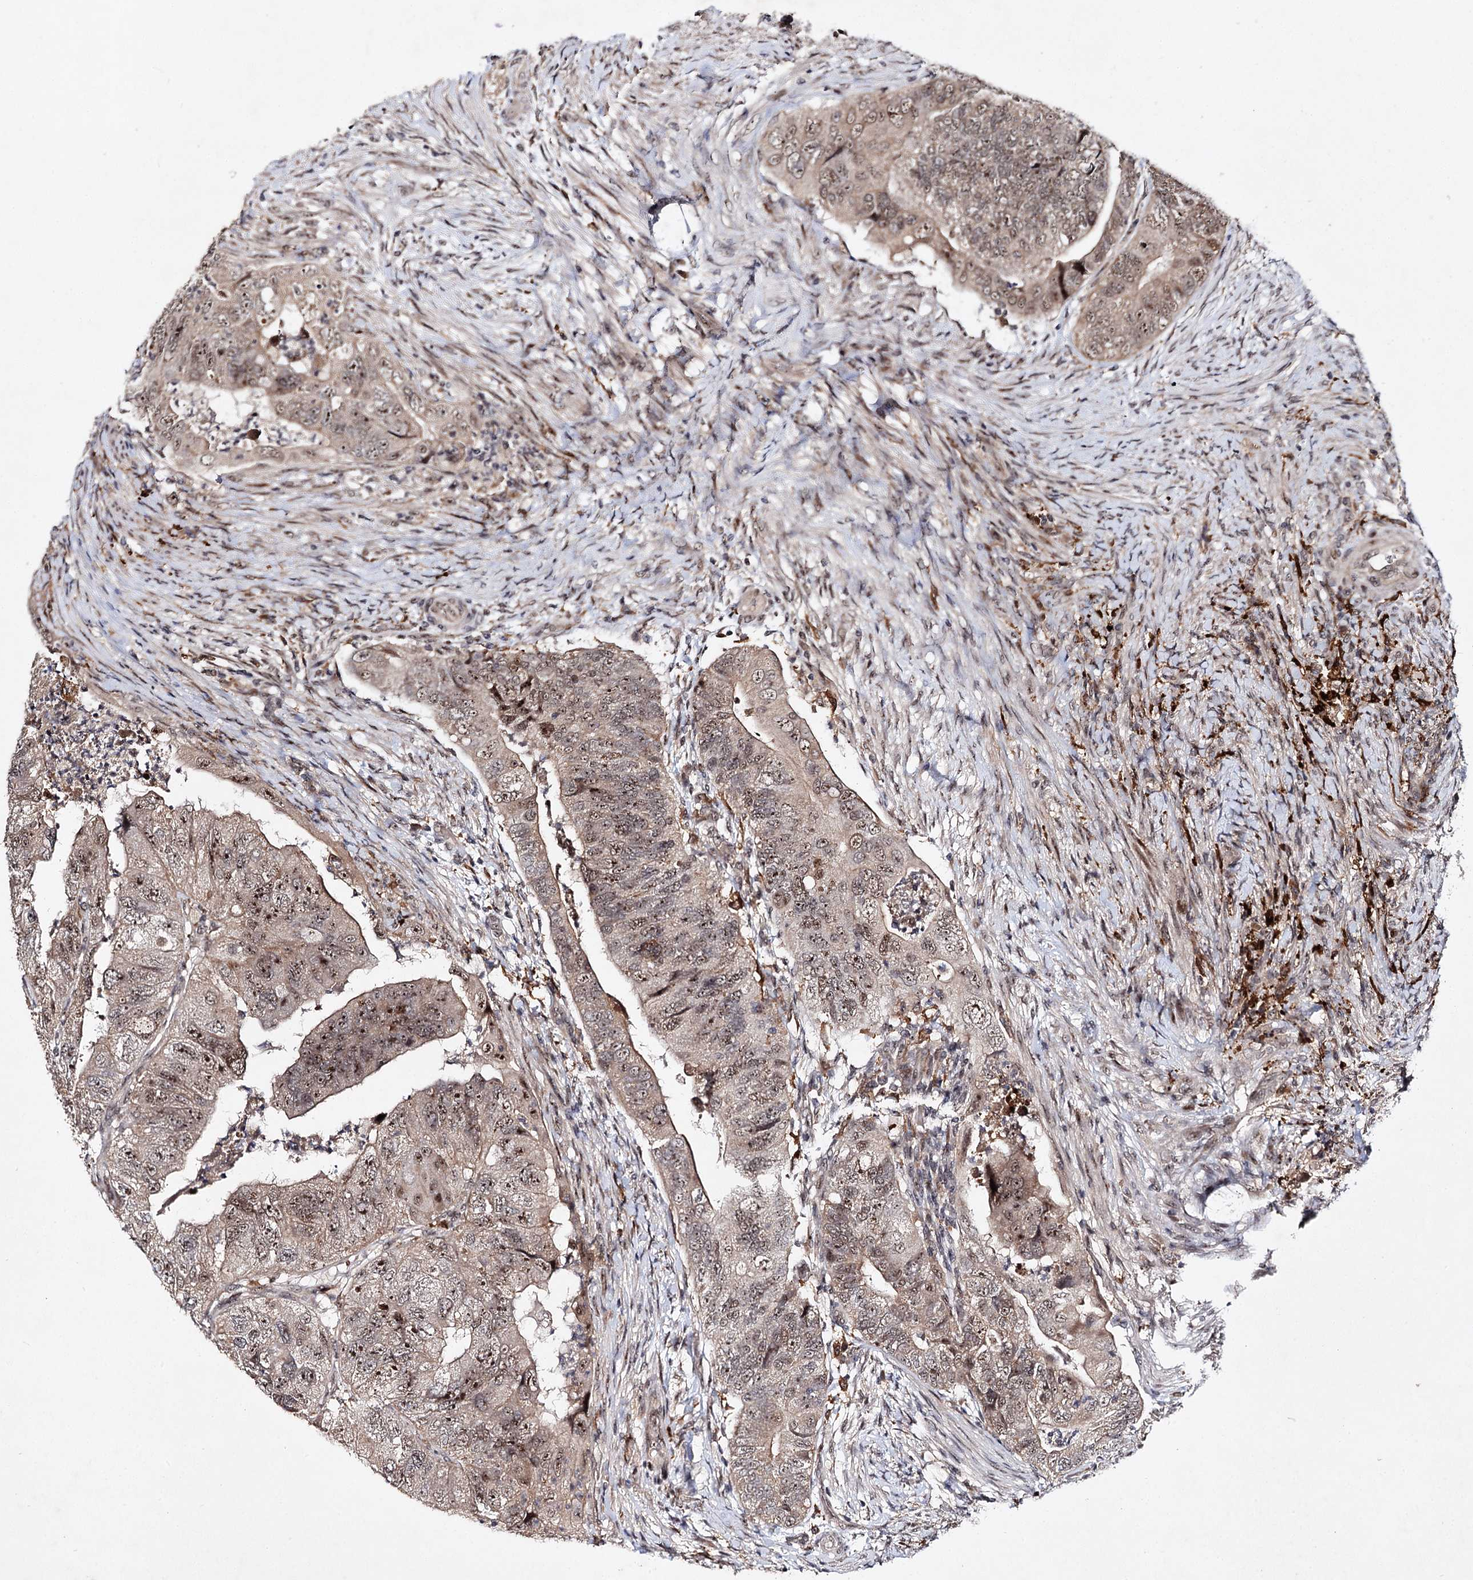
{"staining": {"intensity": "moderate", "quantity": "25%-75%", "location": "nuclear"}, "tissue": "colorectal cancer", "cell_type": "Tumor cells", "image_type": "cancer", "snomed": [{"axis": "morphology", "description": "Adenocarcinoma, NOS"}, {"axis": "topography", "description": "Rectum"}], "caption": "Moderate nuclear protein positivity is seen in about 25%-75% of tumor cells in adenocarcinoma (colorectal). The staining is performed using DAB (3,3'-diaminobenzidine) brown chromogen to label protein expression. The nuclei are counter-stained blue using hematoxylin.", "gene": "BUD13", "patient": {"sex": "male", "age": 63}}